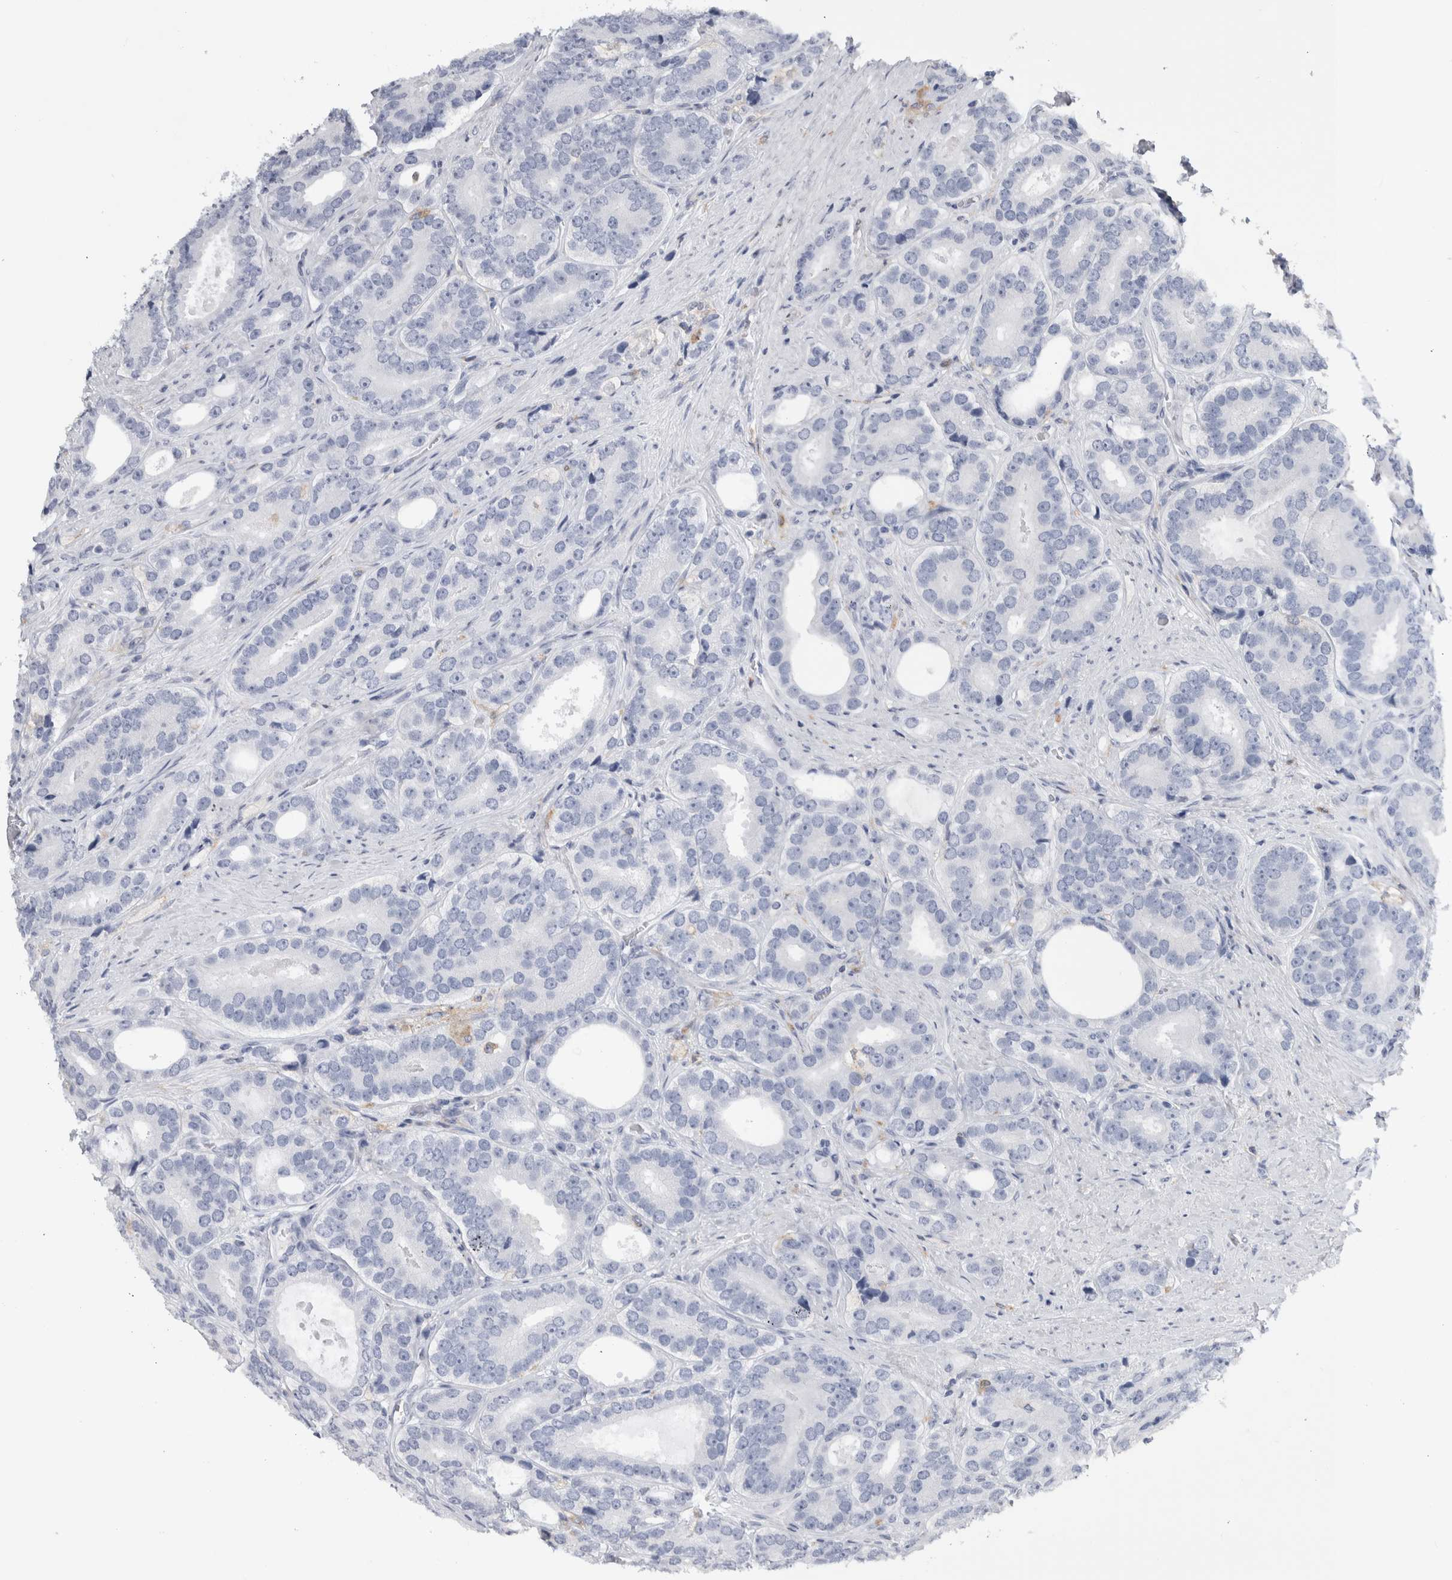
{"staining": {"intensity": "negative", "quantity": "none", "location": "none"}, "tissue": "prostate cancer", "cell_type": "Tumor cells", "image_type": "cancer", "snomed": [{"axis": "morphology", "description": "Adenocarcinoma, High grade"}, {"axis": "topography", "description": "Prostate"}], "caption": "Immunohistochemistry histopathology image of human prostate cancer (high-grade adenocarcinoma) stained for a protein (brown), which displays no expression in tumor cells.", "gene": "SKAP2", "patient": {"sex": "male", "age": 56}}